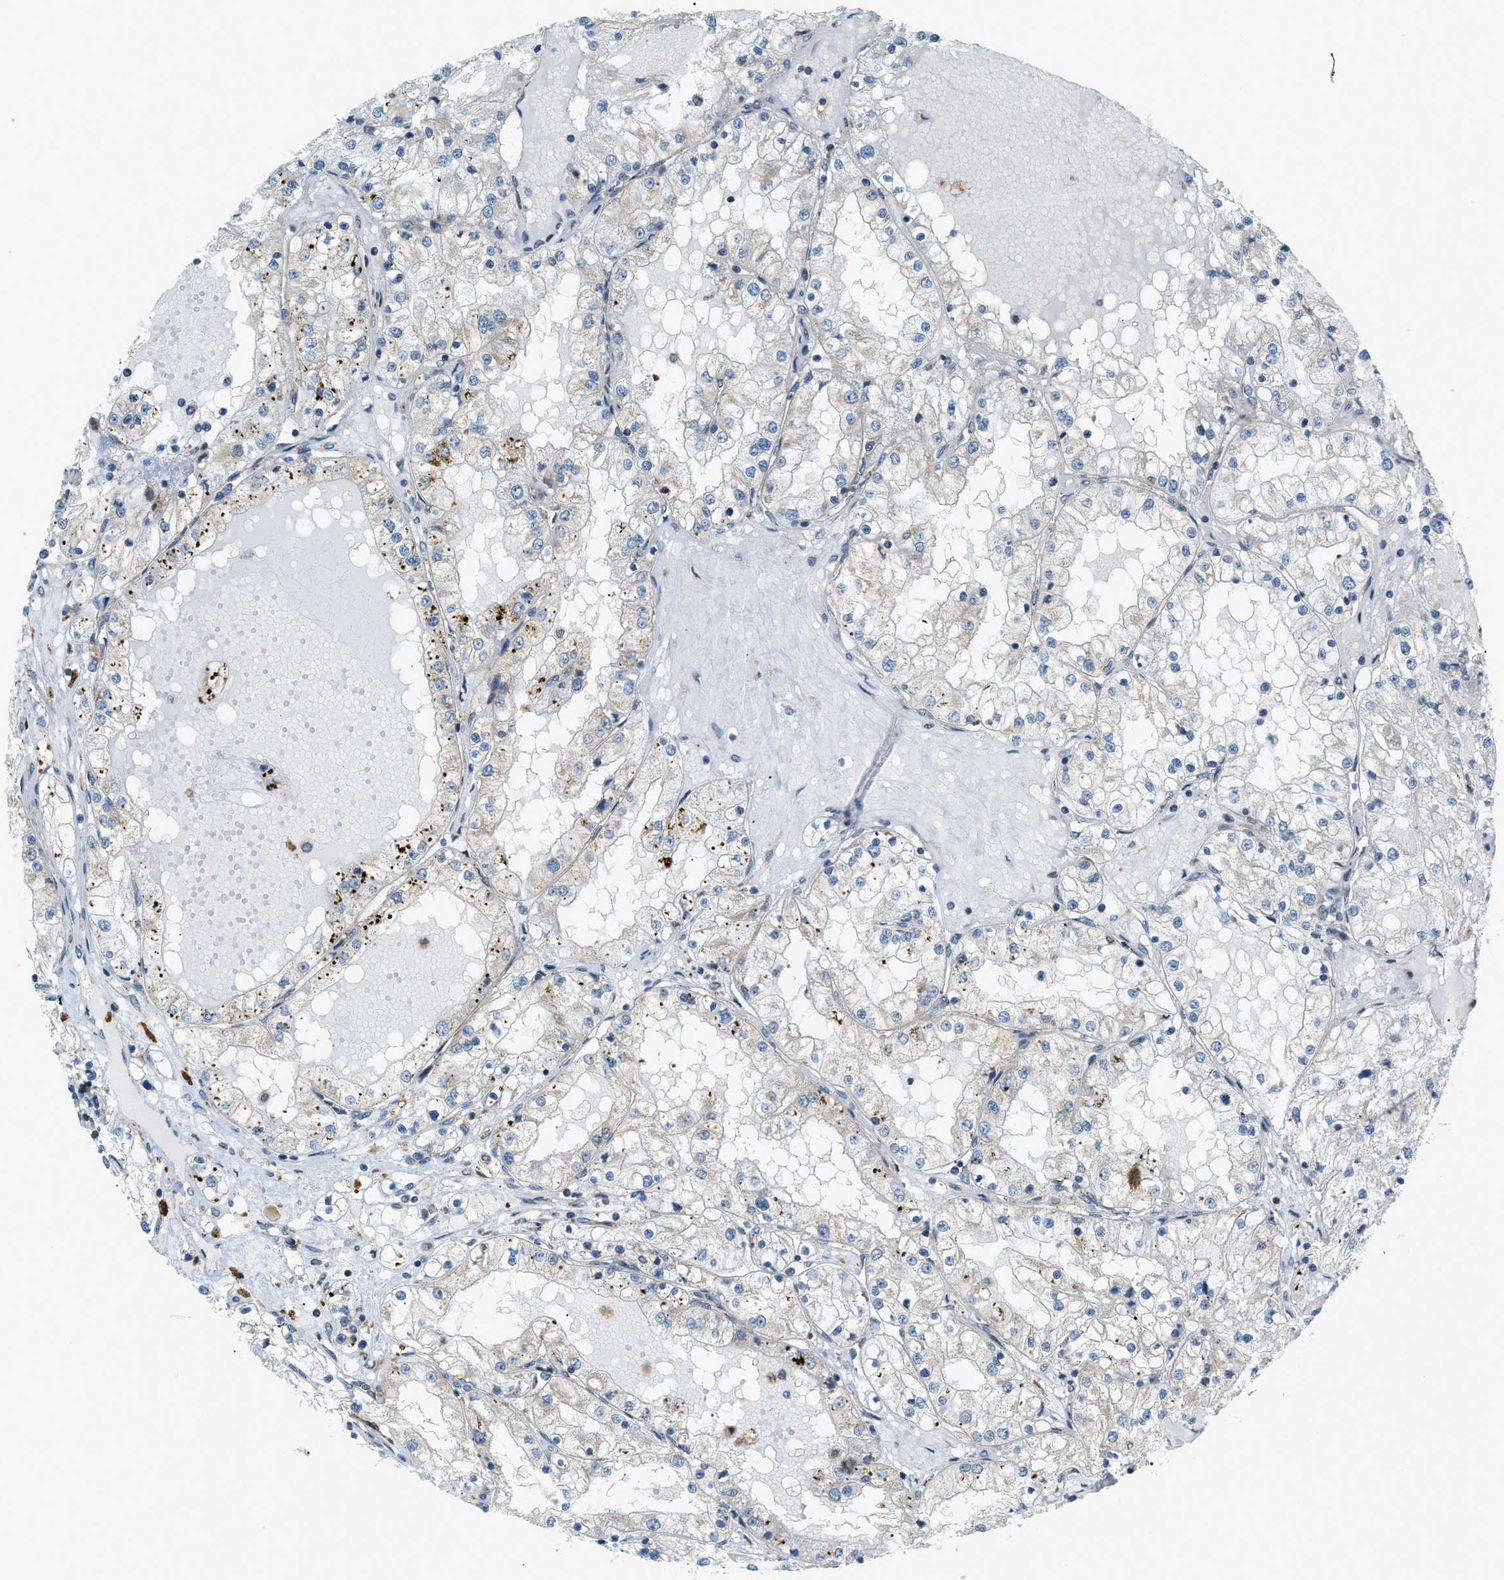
{"staining": {"intensity": "negative", "quantity": "none", "location": "none"}, "tissue": "renal cancer", "cell_type": "Tumor cells", "image_type": "cancer", "snomed": [{"axis": "morphology", "description": "Adenocarcinoma, NOS"}, {"axis": "topography", "description": "Kidney"}], "caption": "Tumor cells are negative for protein expression in human renal cancer.", "gene": "PIGG", "patient": {"sex": "male", "age": 68}}